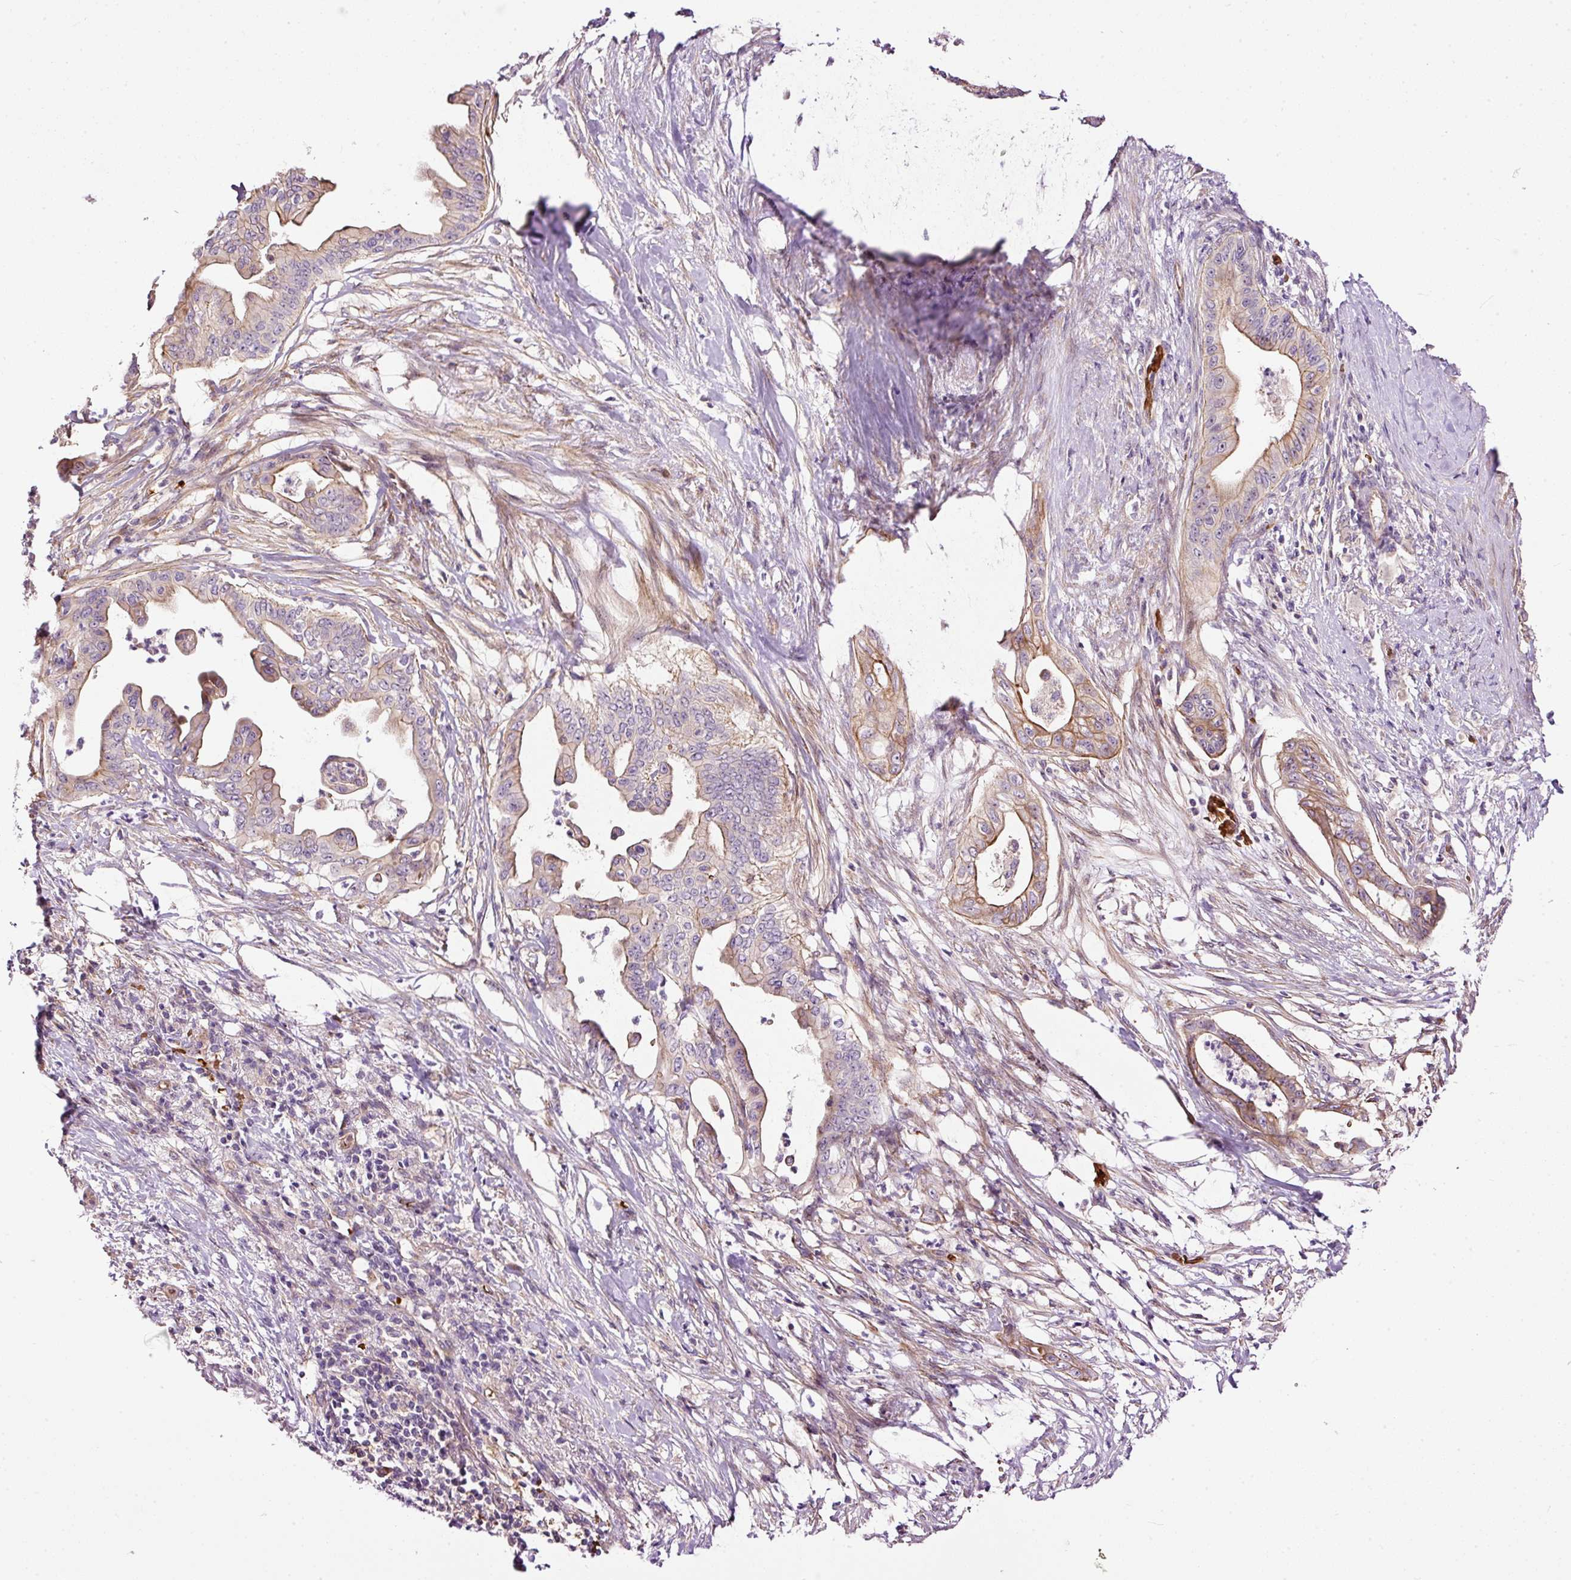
{"staining": {"intensity": "moderate", "quantity": "25%-75%", "location": "cytoplasmic/membranous"}, "tissue": "pancreatic cancer", "cell_type": "Tumor cells", "image_type": "cancer", "snomed": [{"axis": "morphology", "description": "Adenocarcinoma, NOS"}, {"axis": "topography", "description": "Pancreas"}], "caption": "Protein analysis of pancreatic adenocarcinoma tissue exhibits moderate cytoplasmic/membranous staining in approximately 25%-75% of tumor cells. The staining is performed using DAB (3,3'-diaminobenzidine) brown chromogen to label protein expression. The nuclei are counter-stained blue using hematoxylin.", "gene": "USHBP1", "patient": {"sex": "male", "age": 58}}